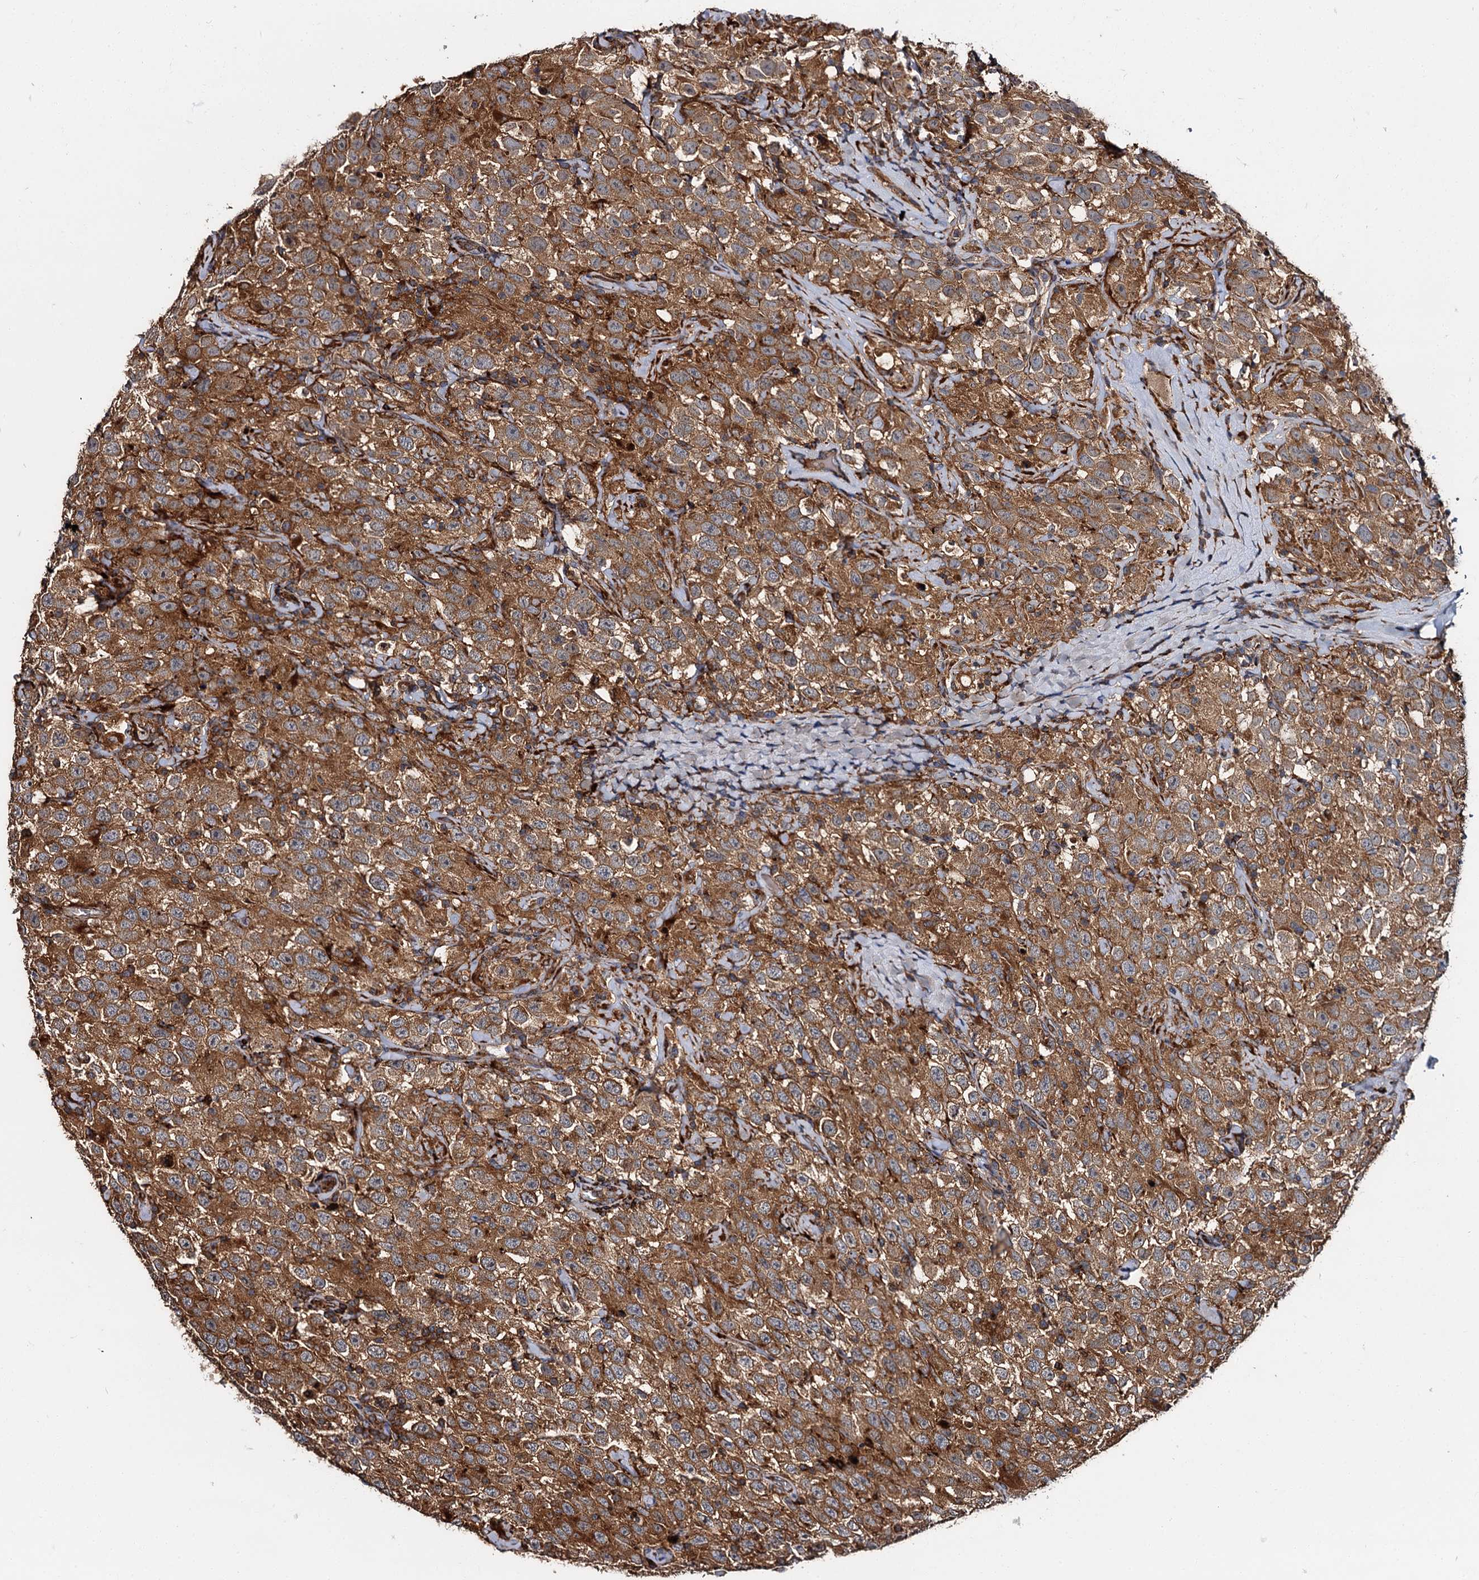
{"staining": {"intensity": "moderate", "quantity": ">75%", "location": "cytoplasmic/membranous"}, "tissue": "testis cancer", "cell_type": "Tumor cells", "image_type": "cancer", "snomed": [{"axis": "morphology", "description": "Seminoma, NOS"}, {"axis": "topography", "description": "Testis"}], "caption": "Immunohistochemistry (IHC) histopathology image of neoplastic tissue: testis cancer stained using immunohistochemistry demonstrates medium levels of moderate protein expression localized specifically in the cytoplasmic/membranous of tumor cells, appearing as a cytoplasmic/membranous brown color.", "gene": "WDR73", "patient": {"sex": "male", "age": 41}}